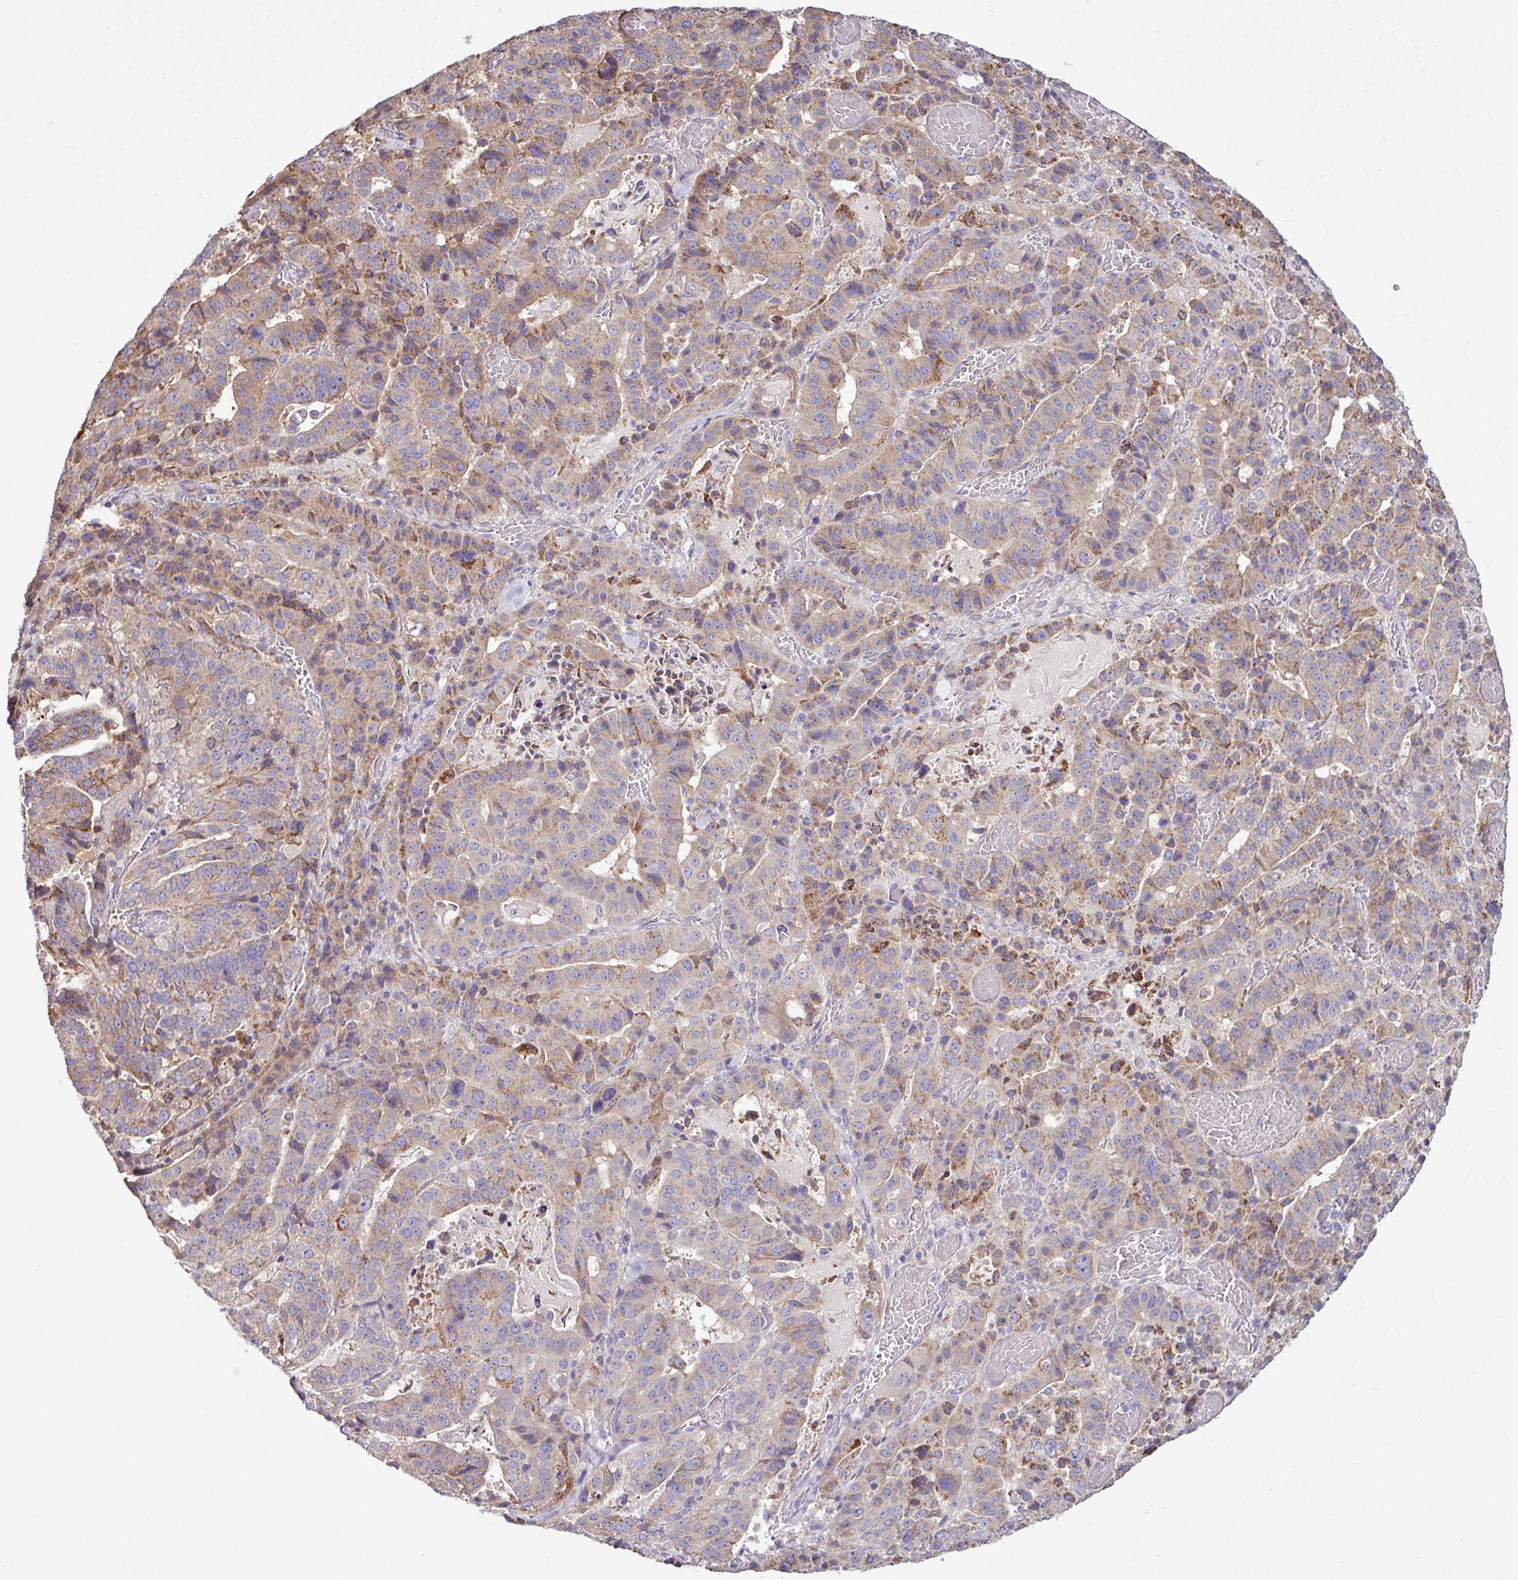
{"staining": {"intensity": "moderate", "quantity": "25%-75%", "location": "cytoplasmic/membranous"}, "tissue": "stomach cancer", "cell_type": "Tumor cells", "image_type": "cancer", "snomed": [{"axis": "morphology", "description": "Adenocarcinoma, NOS"}, {"axis": "topography", "description": "Stomach"}], "caption": "IHC (DAB (3,3'-diaminobenzidine)) staining of stomach cancer exhibits moderate cytoplasmic/membranous protein expression in about 25%-75% of tumor cells.", "gene": "AGAP5", "patient": {"sex": "male", "age": 48}}